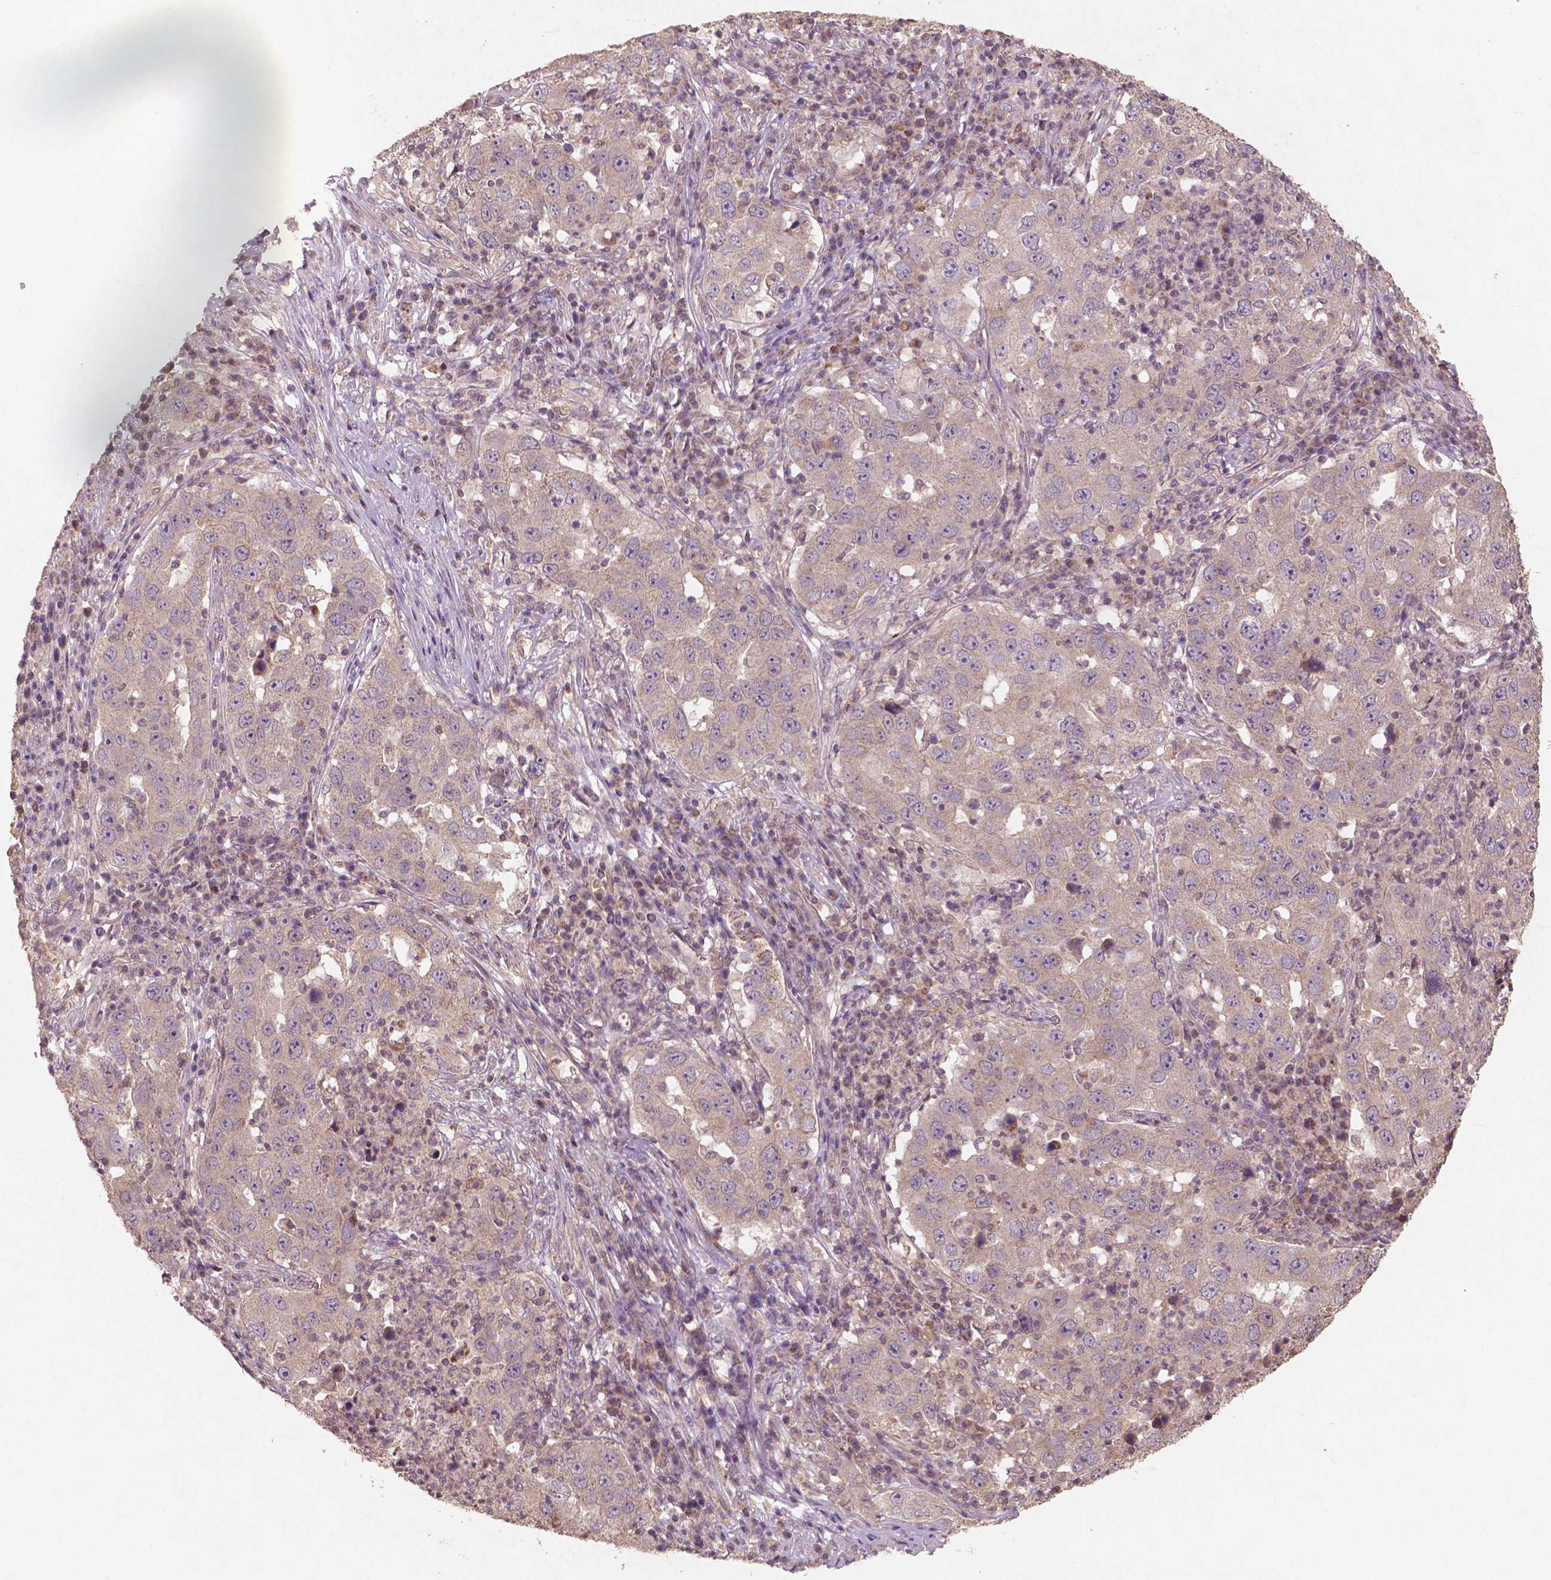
{"staining": {"intensity": "weak", "quantity": ">75%", "location": "cytoplasmic/membranous"}, "tissue": "lung cancer", "cell_type": "Tumor cells", "image_type": "cancer", "snomed": [{"axis": "morphology", "description": "Adenocarcinoma, NOS"}, {"axis": "topography", "description": "Lung"}], "caption": "Approximately >75% of tumor cells in human lung cancer exhibit weak cytoplasmic/membranous protein expression as visualized by brown immunohistochemical staining.", "gene": "ST6GALNAC5", "patient": {"sex": "male", "age": 73}}